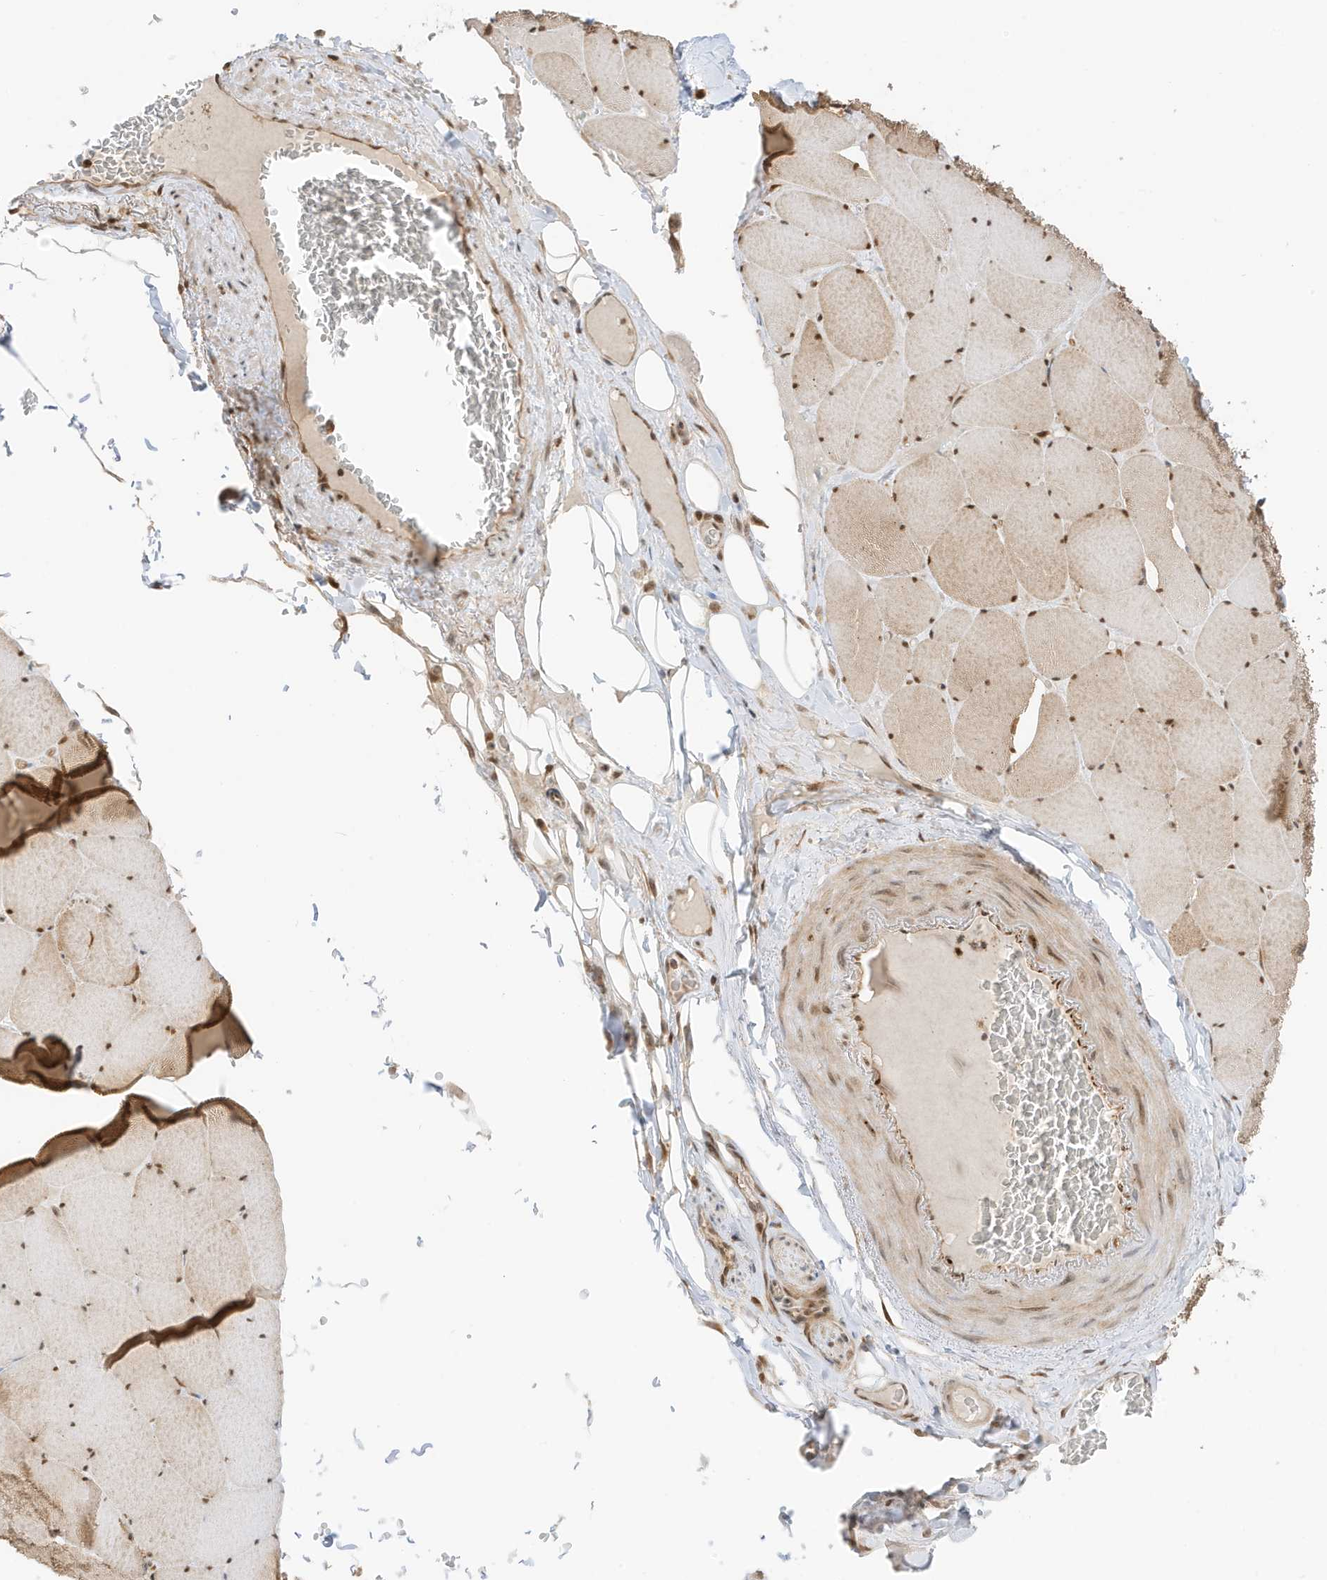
{"staining": {"intensity": "moderate", "quantity": ">75%", "location": "cytoplasmic/membranous,nuclear"}, "tissue": "skeletal muscle", "cell_type": "Myocytes", "image_type": "normal", "snomed": [{"axis": "morphology", "description": "Normal tissue, NOS"}, {"axis": "topography", "description": "Skeletal muscle"}, {"axis": "topography", "description": "Head-Neck"}], "caption": "Skeletal muscle stained with DAB (3,3'-diaminobenzidine) immunohistochemistry shows medium levels of moderate cytoplasmic/membranous,nuclear staining in about >75% of myocytes.", "gene": "ZBTB41", "patient": {"sex": "male", "age": 66}}